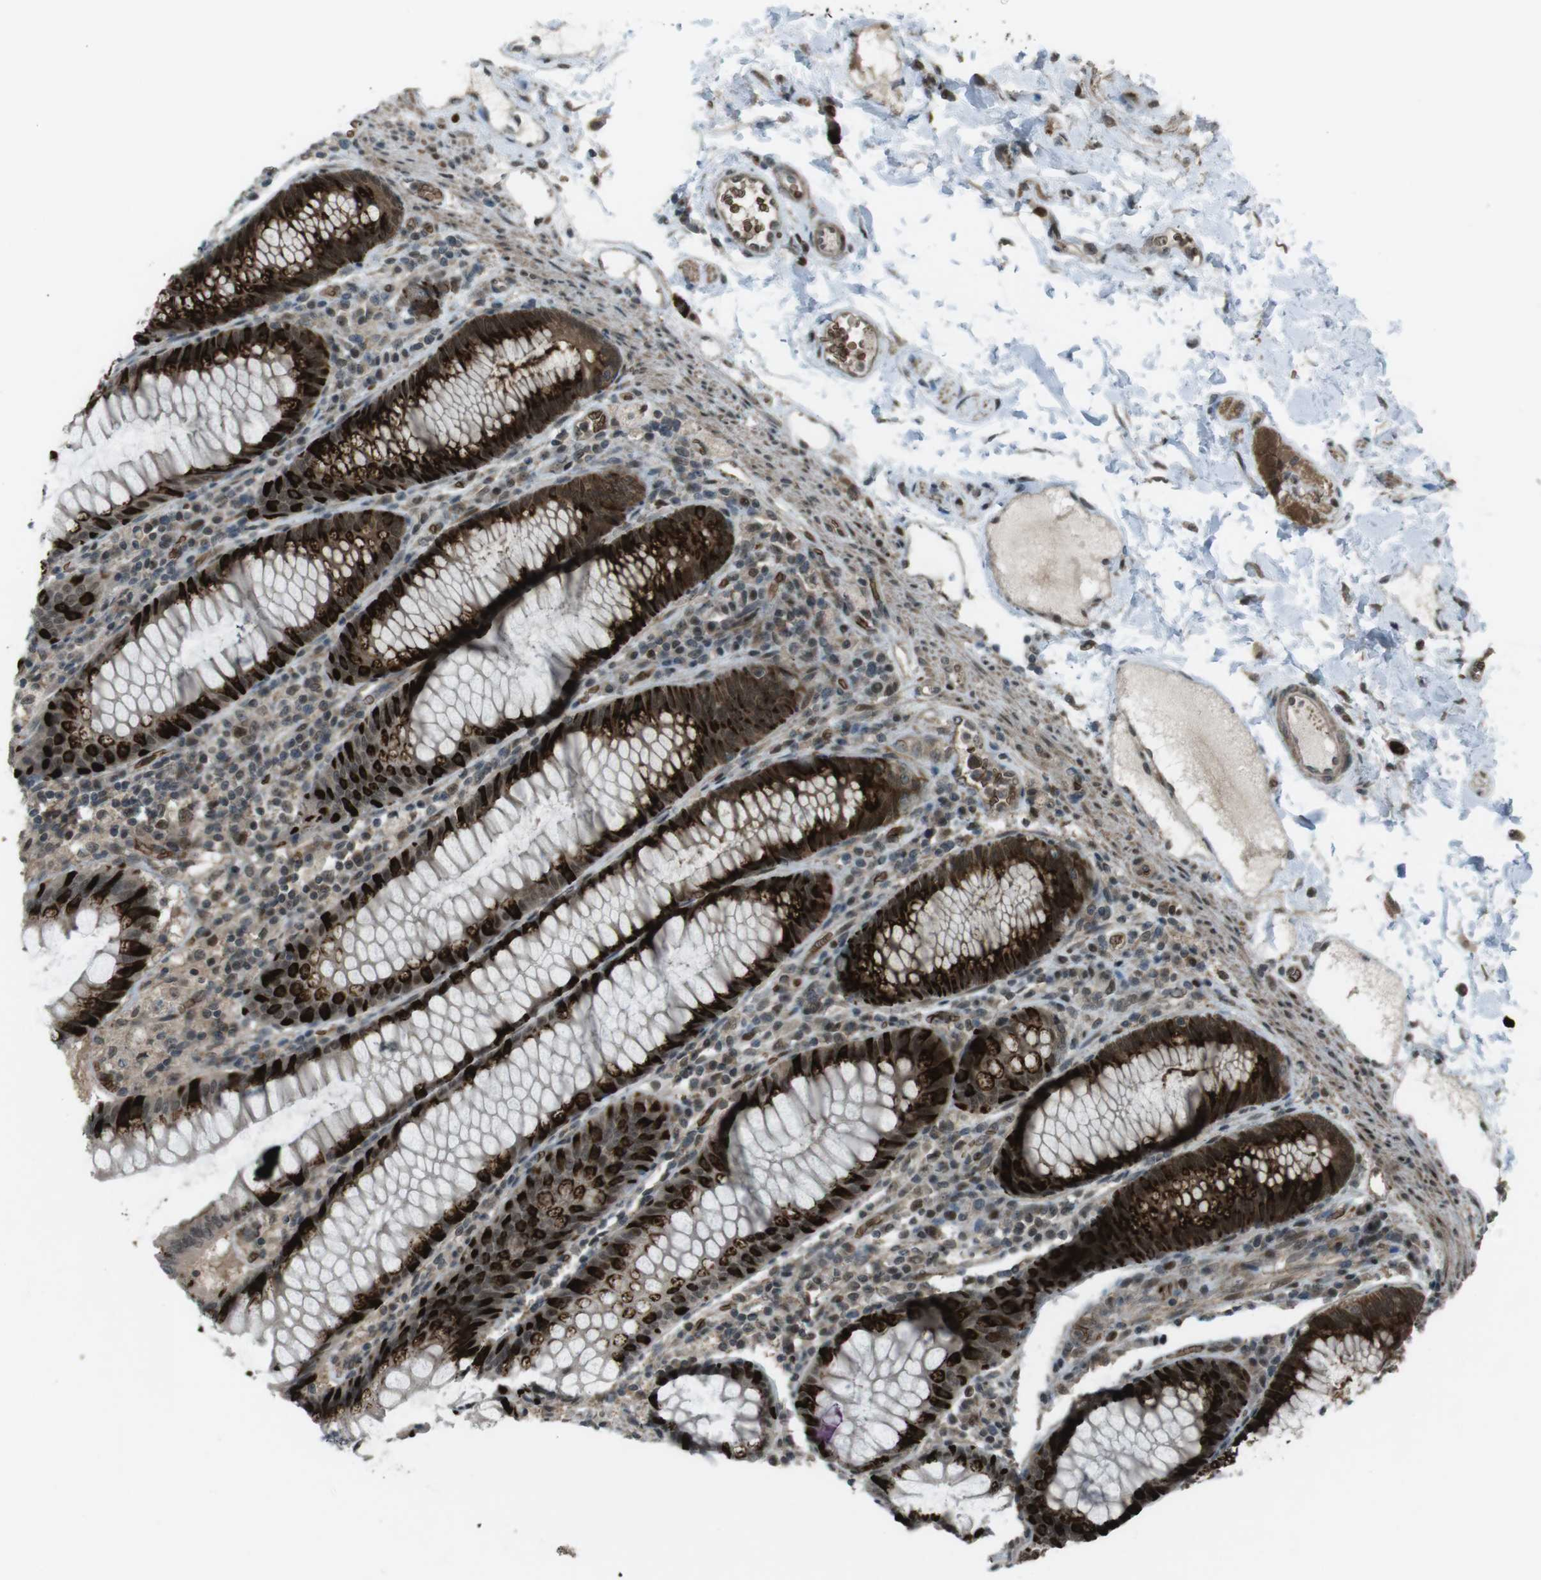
{"staining": {"intensity": "moderate", "quantity": ">75%", "location": "cytoplasmic/membranous"}, "tissue": "colon", "cell_type": "Endothelial cells", "image_type": "normal", "snomed": [{"axis": "morphology", "description": "Normal tissue, NOS"}, {"axis": "topography", "description": "Colon"}], "caption": "Colon stained with DAB (3,3'-diaminobenzidine) IHC shows medium levels of moderate cytoplasmic/membranous staining in about >75% of endothelial cells. The staining was performed using DAB (3,3'-diaminobenzidine) to visualize the protein expression in brown, while the nuclei were stained in blue with hematoxylin (Magnification: 20x).", "gene": "SLITRK5", "patient": {"sex": "female", "age": 46}}